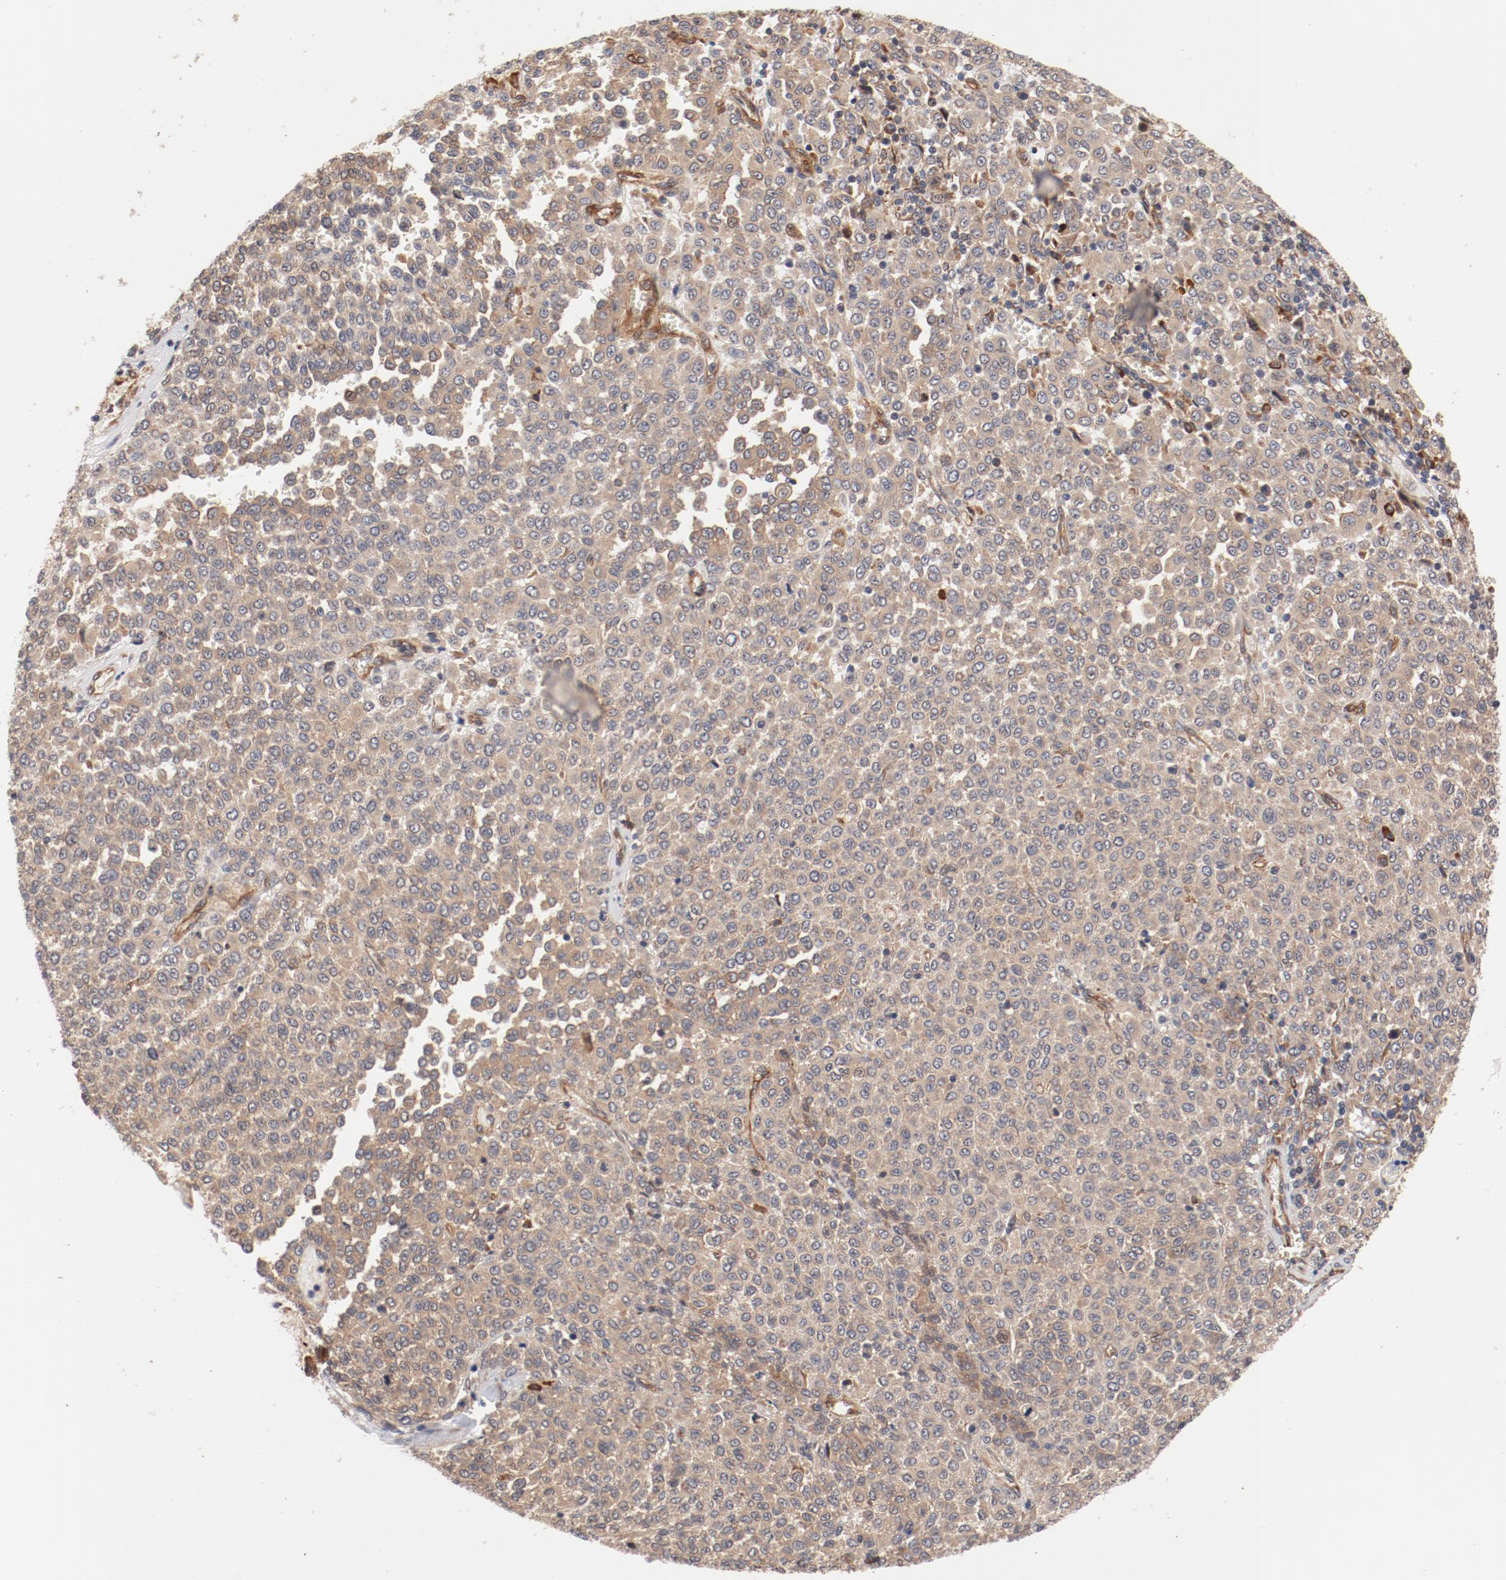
{"staining": {"intensity": "moderate", "quantity": ">75%", "location": "cytoplasmic/membranous"}, "tissue": "melanoma", "cell_type": "Tumor cells", "image_type": "cancer", "snomed": [{"axis": "morphology", "description": "Malignant melanoma, Metastatic site"}, {"axis": "topography", "description": "Pancreas"}], "caption": "DAB immunohistochemical staining of human malignant melanoma (metastatic site) reveals moderate cytoplasmic/membranous protein positivity in approximately >75% of tumor cells.", "gene": "PITPNM2", "patient": {"sex": "female", "age": 30}}